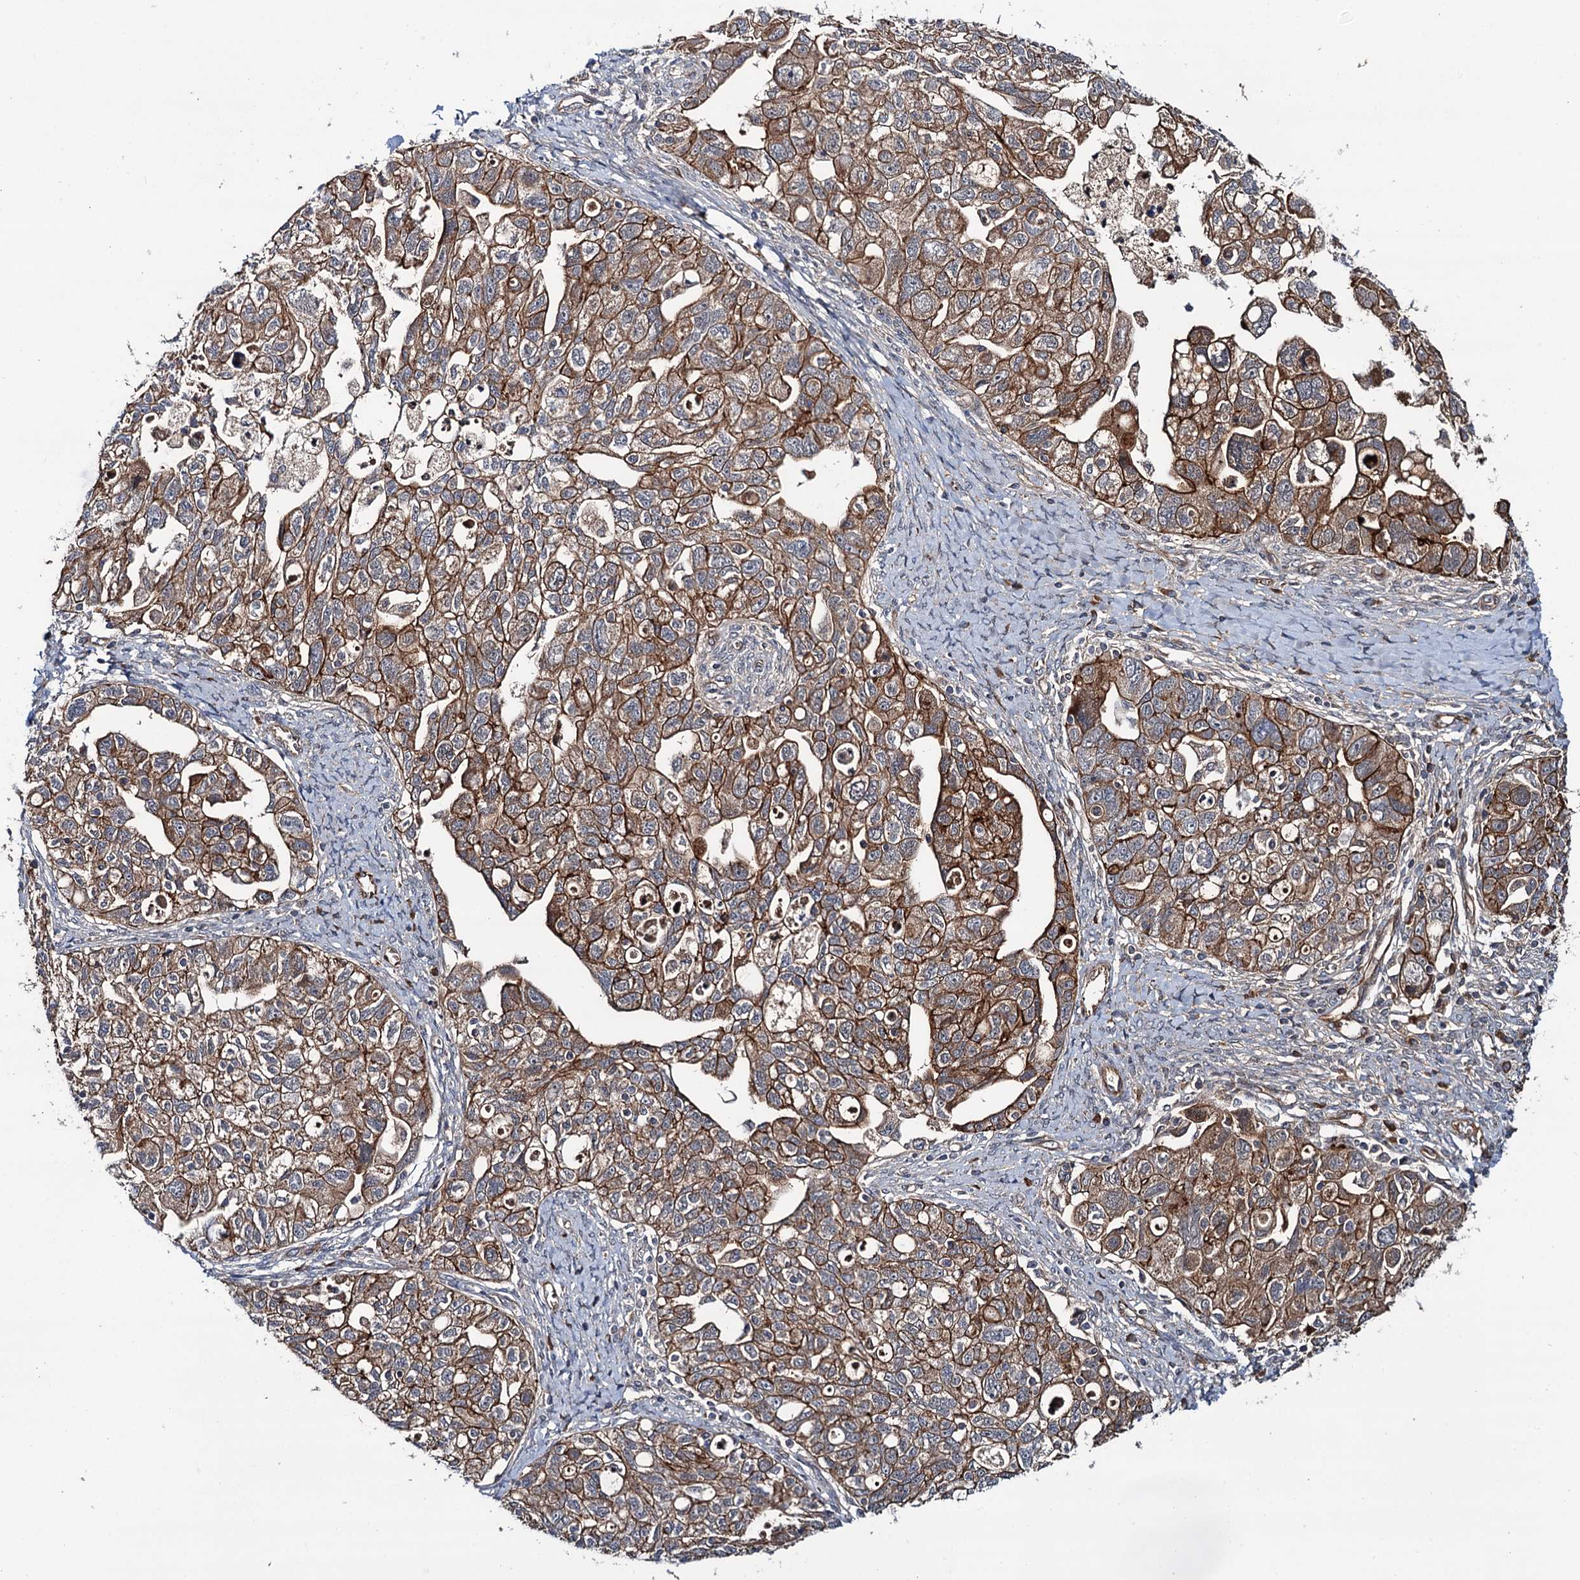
{"staining": {"intensity": "strong", "quantity": "25%-75%", "location": "cytoplasmic/membranous"}, "tissue": "ovarian cancer", "cell_type": "Tumor cells", "image_type": "cancer", "snomed": [{"axis": "morphology", "description": "Carcinoma, NOS"}, {"axis": "morphology", "description": "Cystadenocarcinoma, serous, NOS"}, {"axis": "topography", "description": "Ovary"}], "caption": "Ovarian cancer was stained to show a protein in brown. There is high levels of strong cytoplasmic/membranous expression in about 25%-75% of tumor cells.", "gene": "ADGRG4", "patient": {"sex": "female", "age": 69}}